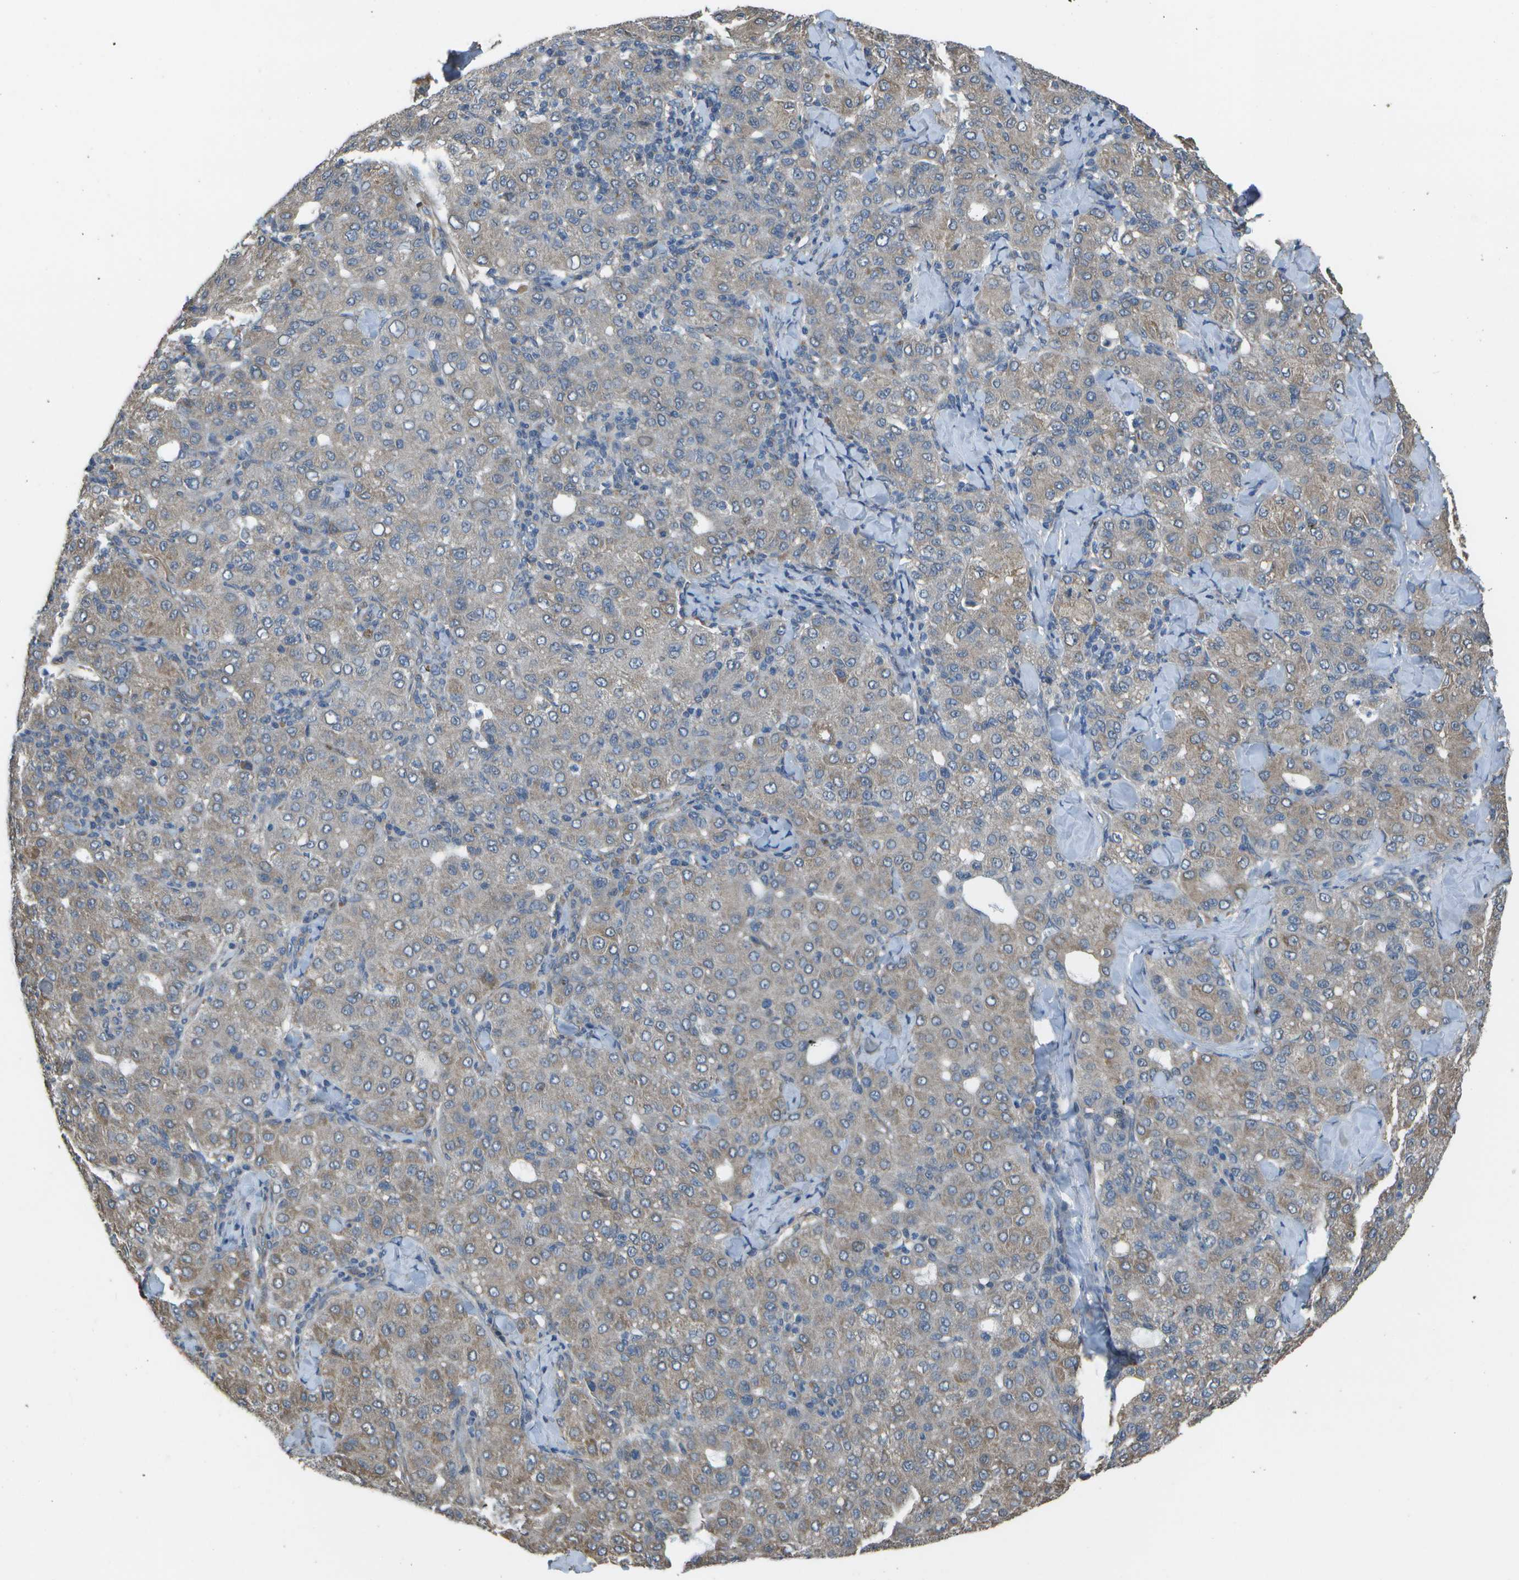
{"staining": {"intensity": "weak", "quantity": "25%-75%", "location": "cytoplasmic/membranous"}, "tissue": "liver cancer", "cell_type": "Tumor cells", "image_type": "cancer", "snomed": [{"axis": "morphology", "description": "Carcinoma, Hepatocellular, NOS"}, {"axis": "topography", "description": "Liver"}], "caption": "The micrograph shows immunohistochemical staining of liver cancer. There is weak cytoplasmic/membranous expression is appreciated in about 25%-75% of tumor cells. The protein of interest is shown in brown color, while the nuclei are stained blue.", "gene": "CLNS1A", "patient": {"sex": "male", "age": 65}}